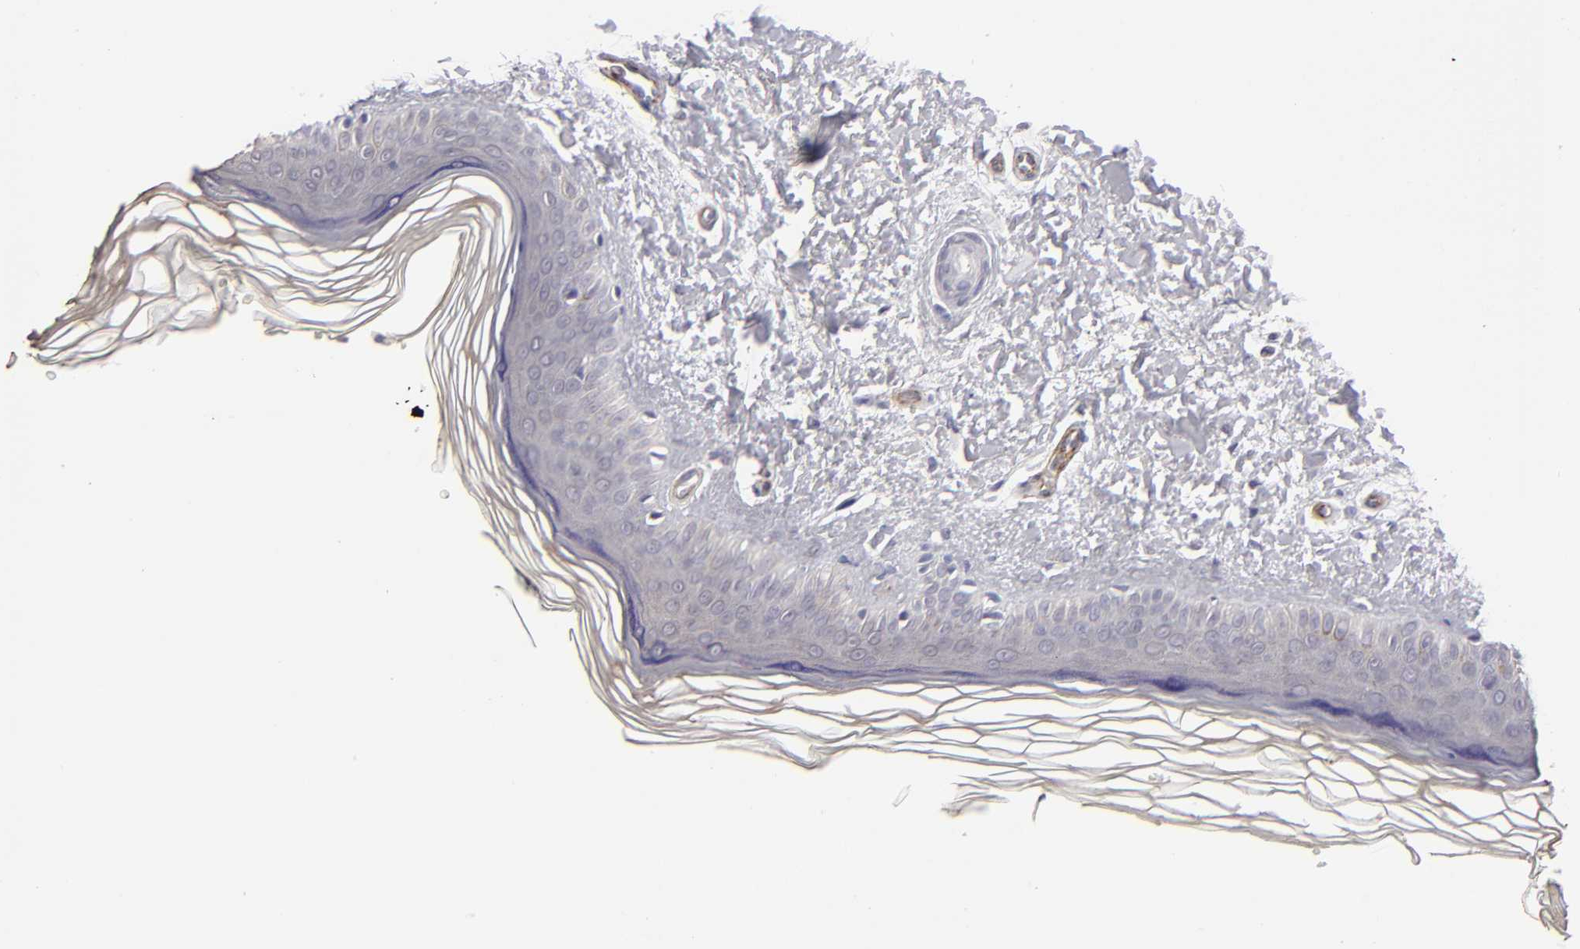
{"staining": {"intensity": "negative", "quantity": "none", "location": "none"}, "tissue": "skin", "cell_type": "Fibroblasts", "image_type": "normal", "snomed": [{"axis": "morphology", "description": "Normal tissue, NOS"}, {"axis": "topography", "description": "Skin"}], "caption": "This is an IHC image of benign skin. There is no positivity in fibroblasts.", "gene": "ZNF175", "patient": {"sex": "female", "age": 19}}